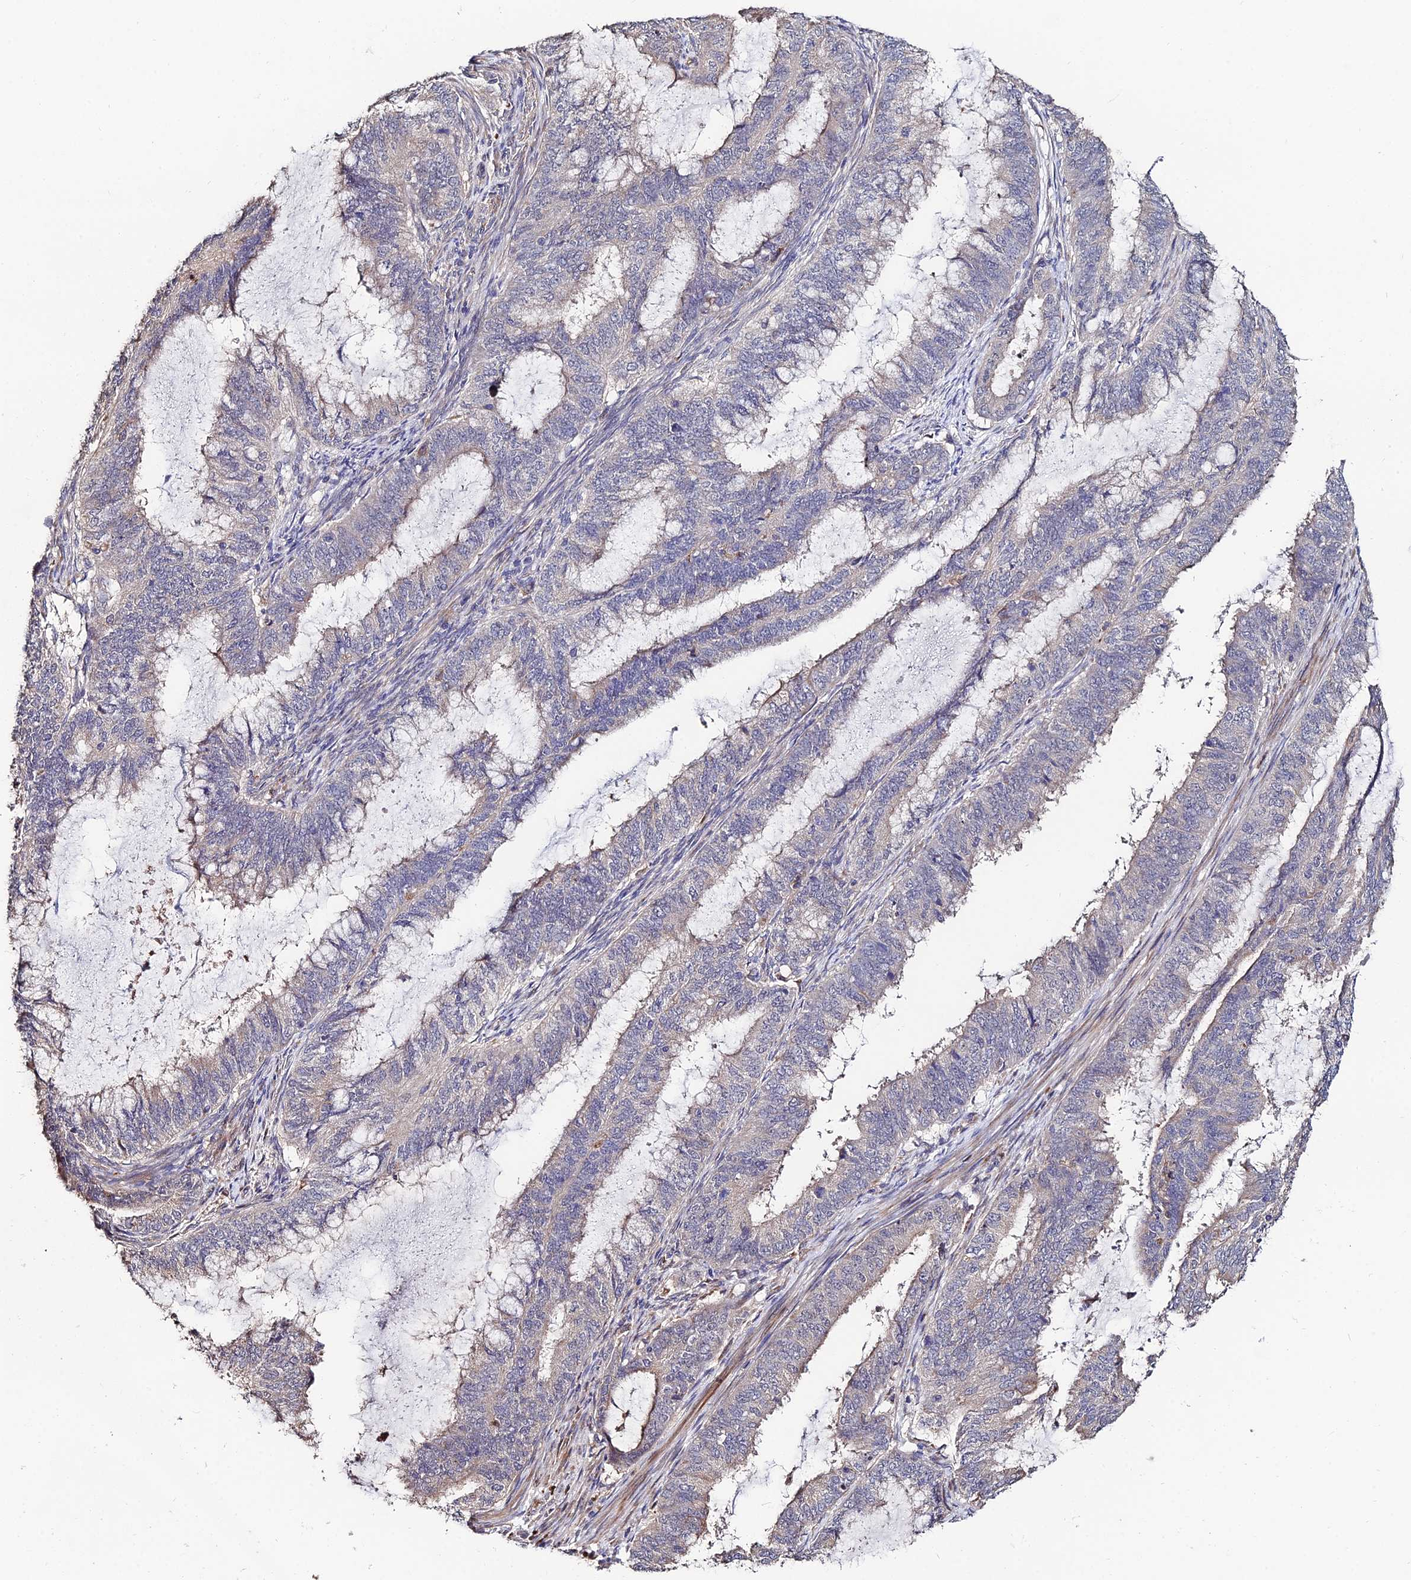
{"staining": {"intensity": "negative", "quantity": "none", "location": "none"}, "tissue": "endometrial cancer", "cell_type": "Tumor cells", "image_type": "cancer", "snomed": [{"axis": "morphology", "description": "Adenocarcinoma, NOS"}, {"axis": "topography", "description": "Endometrium"}], "caption": "Immunohistochemistry (IHC) photomicrograph of human endometrial cancer stained for a protein (brown), which demonstrates no staining in tumor cells.", "gene": "ACTR5", "patient": {"sex": "female", "age": 51}}